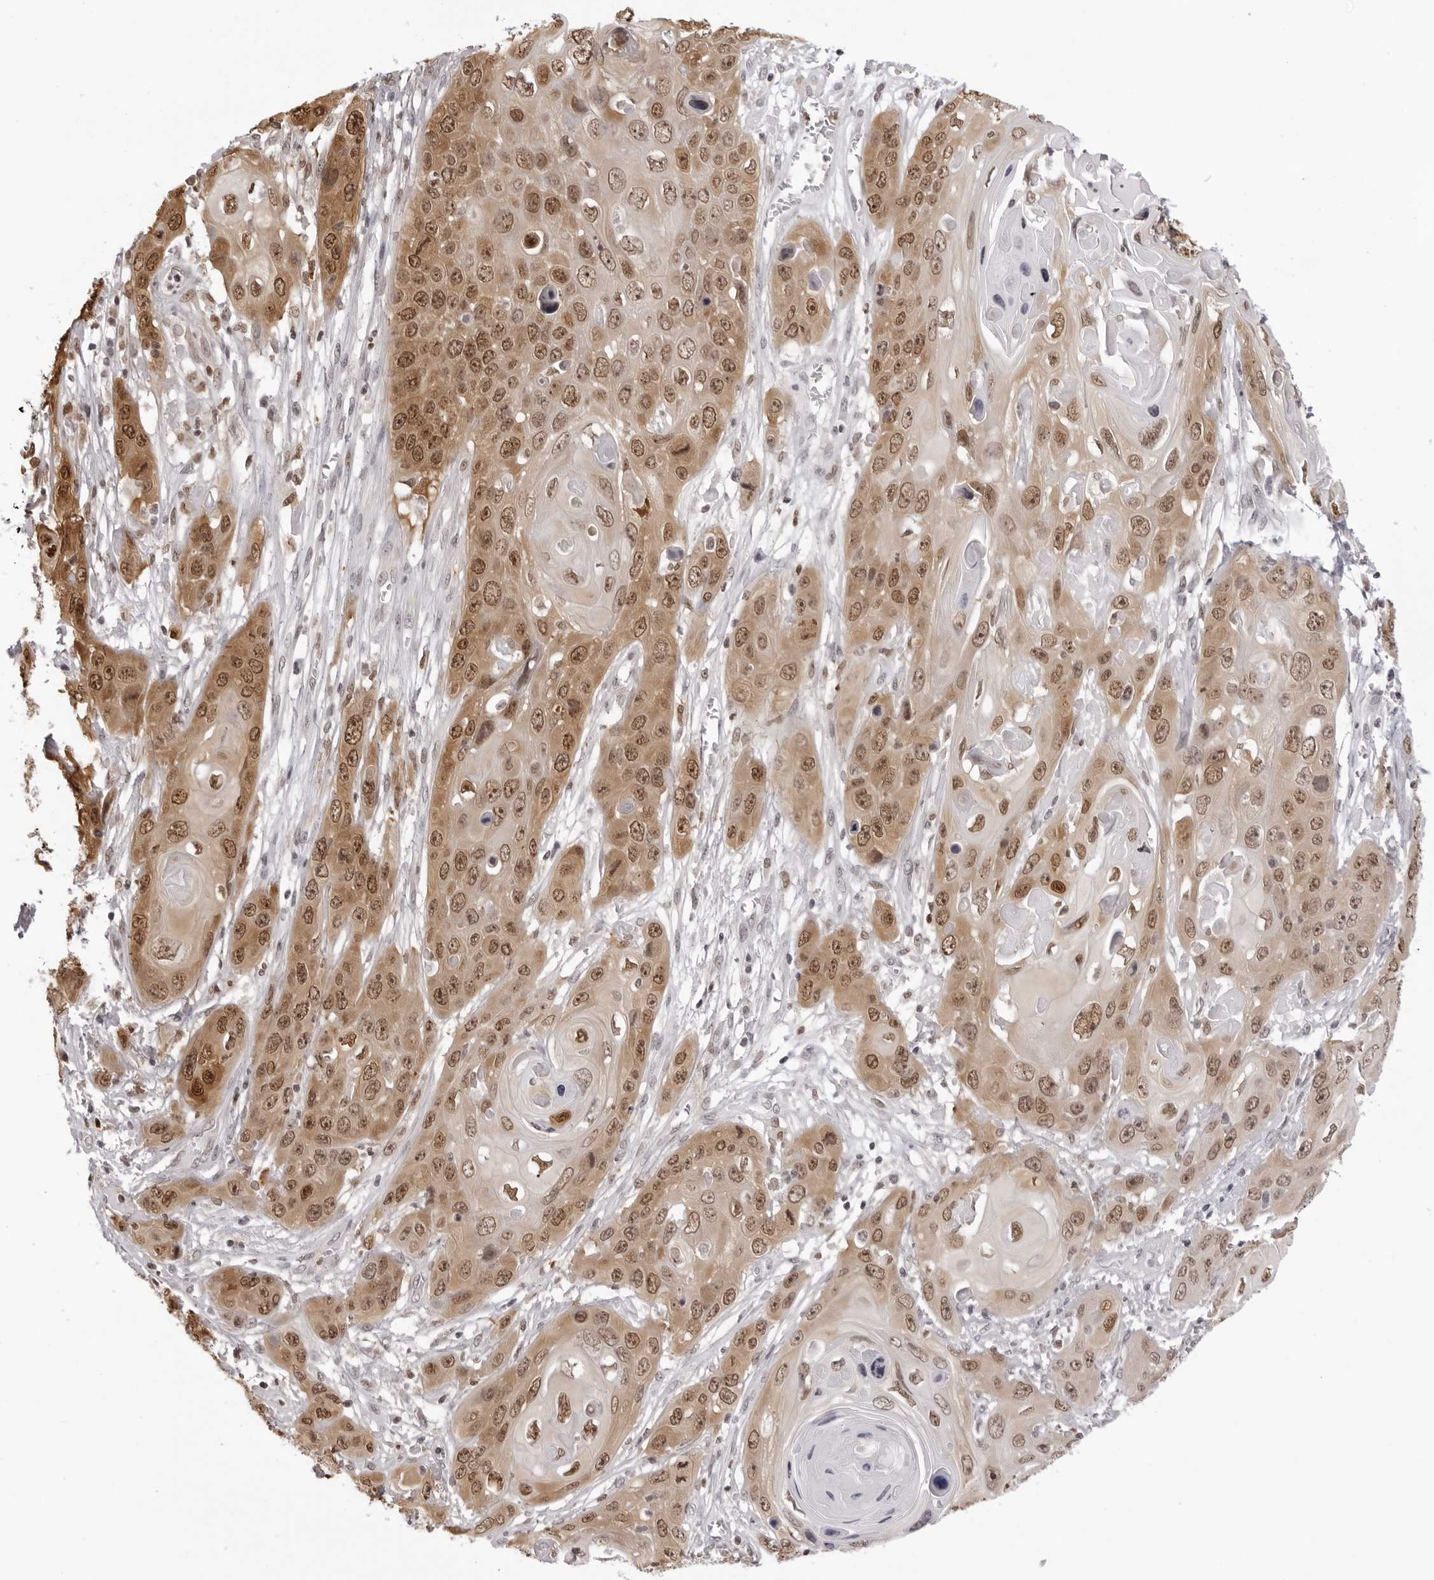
{"staining": {"intensity": "moderate", "quantity": ">75%", "location": "cytoplasmic/membranous,nuclear"}, "tissue": "skin cancer", "cell_type": "Tumor cells", "image_type": "cancer", "snomed": [{"axis": "morphology", "description": "Squamous cell carcinoma, NOS"}, {"axis": "topography", "description": "Skin"}], "caption": "A photomicrograph of skin squamous cell carcinoma stained for a protein reveals moderate cytoplasmic/membranous and nuclear brown staining in tumor cells.", "gene": "HSPA4", "patient": {"sex": "male", "age": 55}}